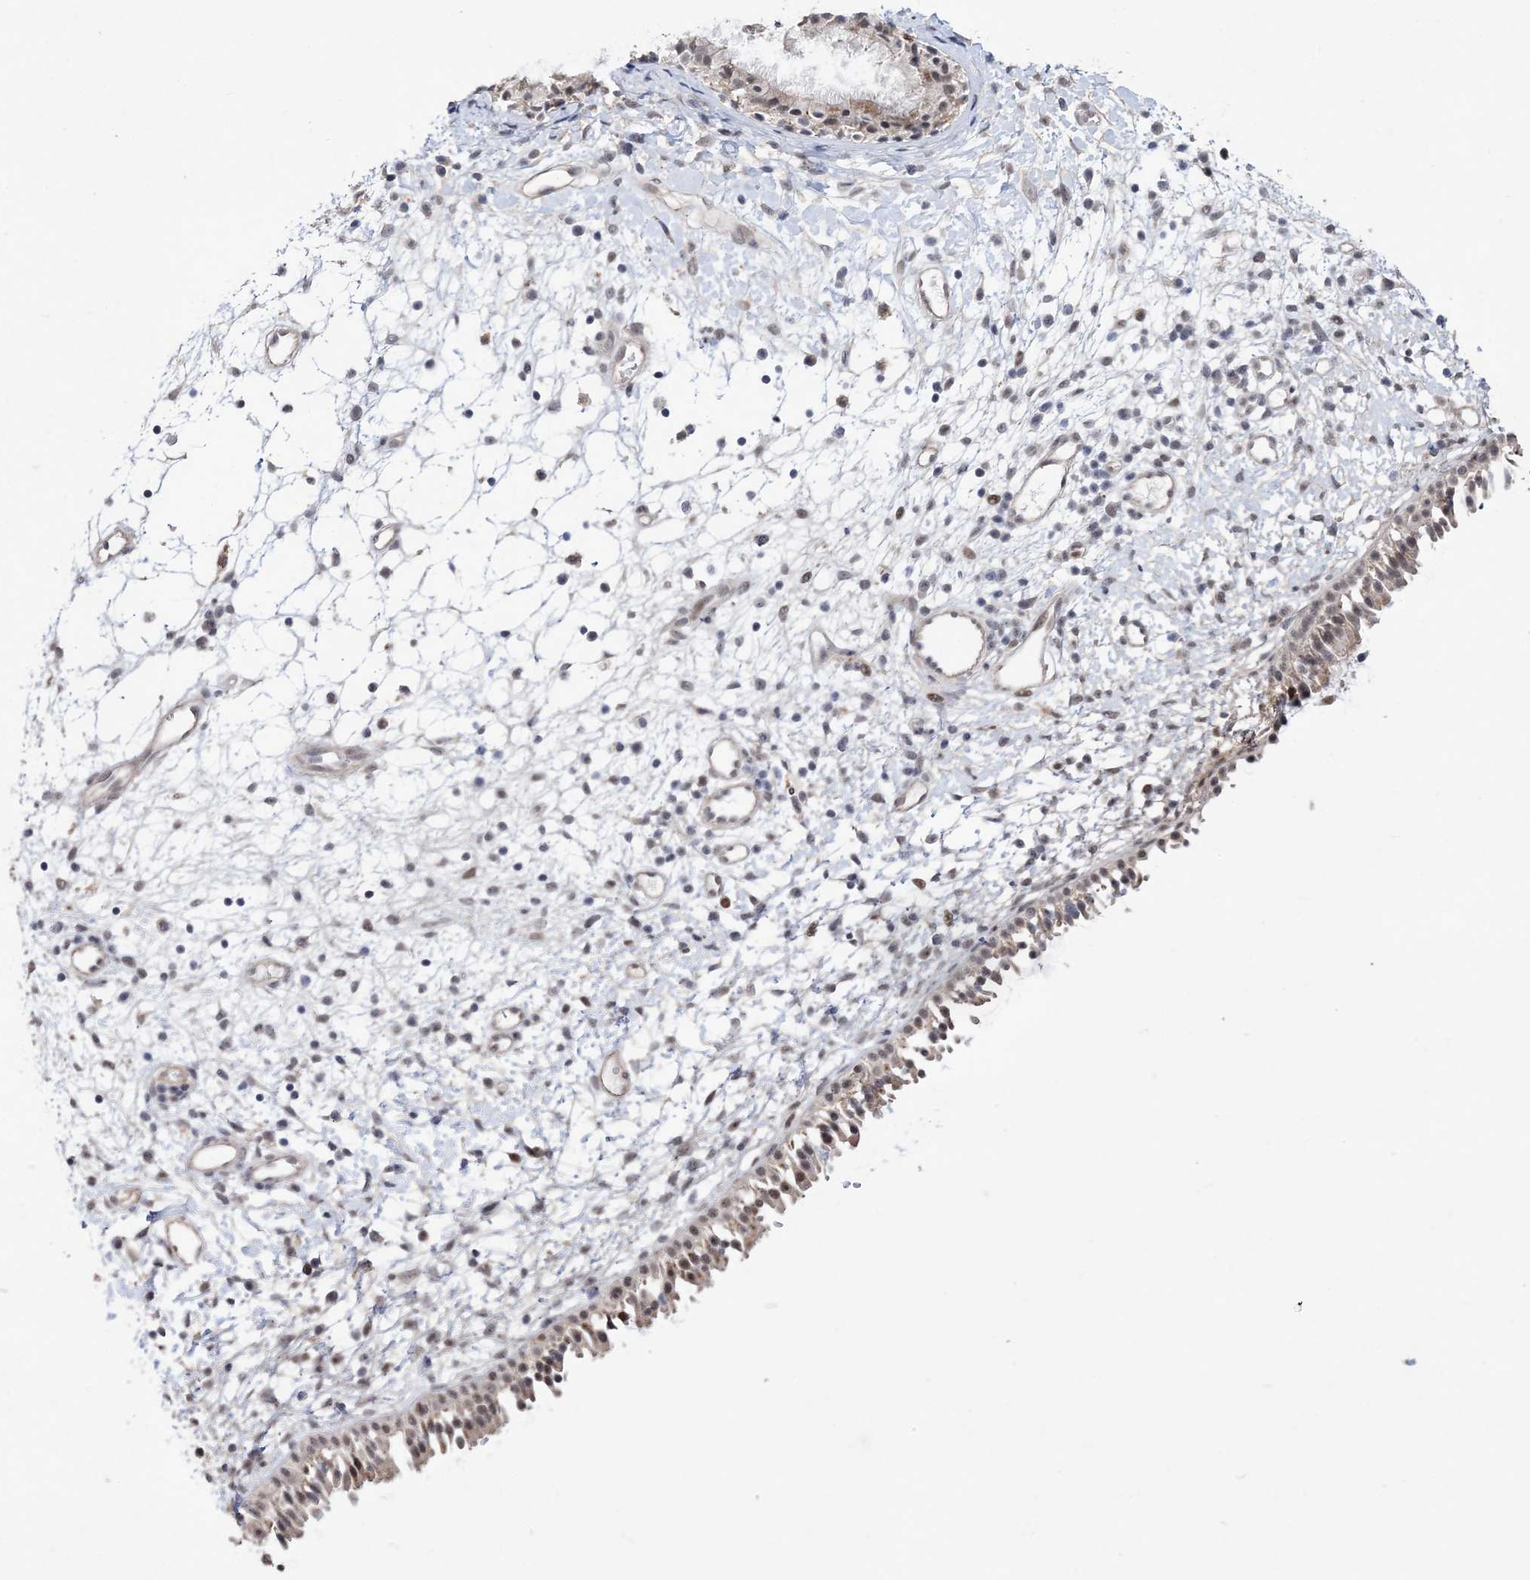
{"staining": {"intensity": "moderate", "quantity": ">75%", "location": "nuclear"}, "tissue": "nasopharynx", "cell_type": "Respiratory epithelial cells", "image_type": "normal", "snomed": [{"axis": "morphology", "description": "Normal tissue, NOS"}, {"axis": "topography", "description": "Nasopharynx"}], "caption": "Nasopharynx was stained to show a protein in brown. There is medium levels of moderate nuclear positivity in approximately >75% of respiratory epithelial cells. Using DAB (3,3'-diaminobenzidine) (brown) and hematoxylin (blue) stains, captured at high magnification using brightfield microscopy.", "gene": "BOD1L1", "patient": {"sex": "male", "age": 22}}